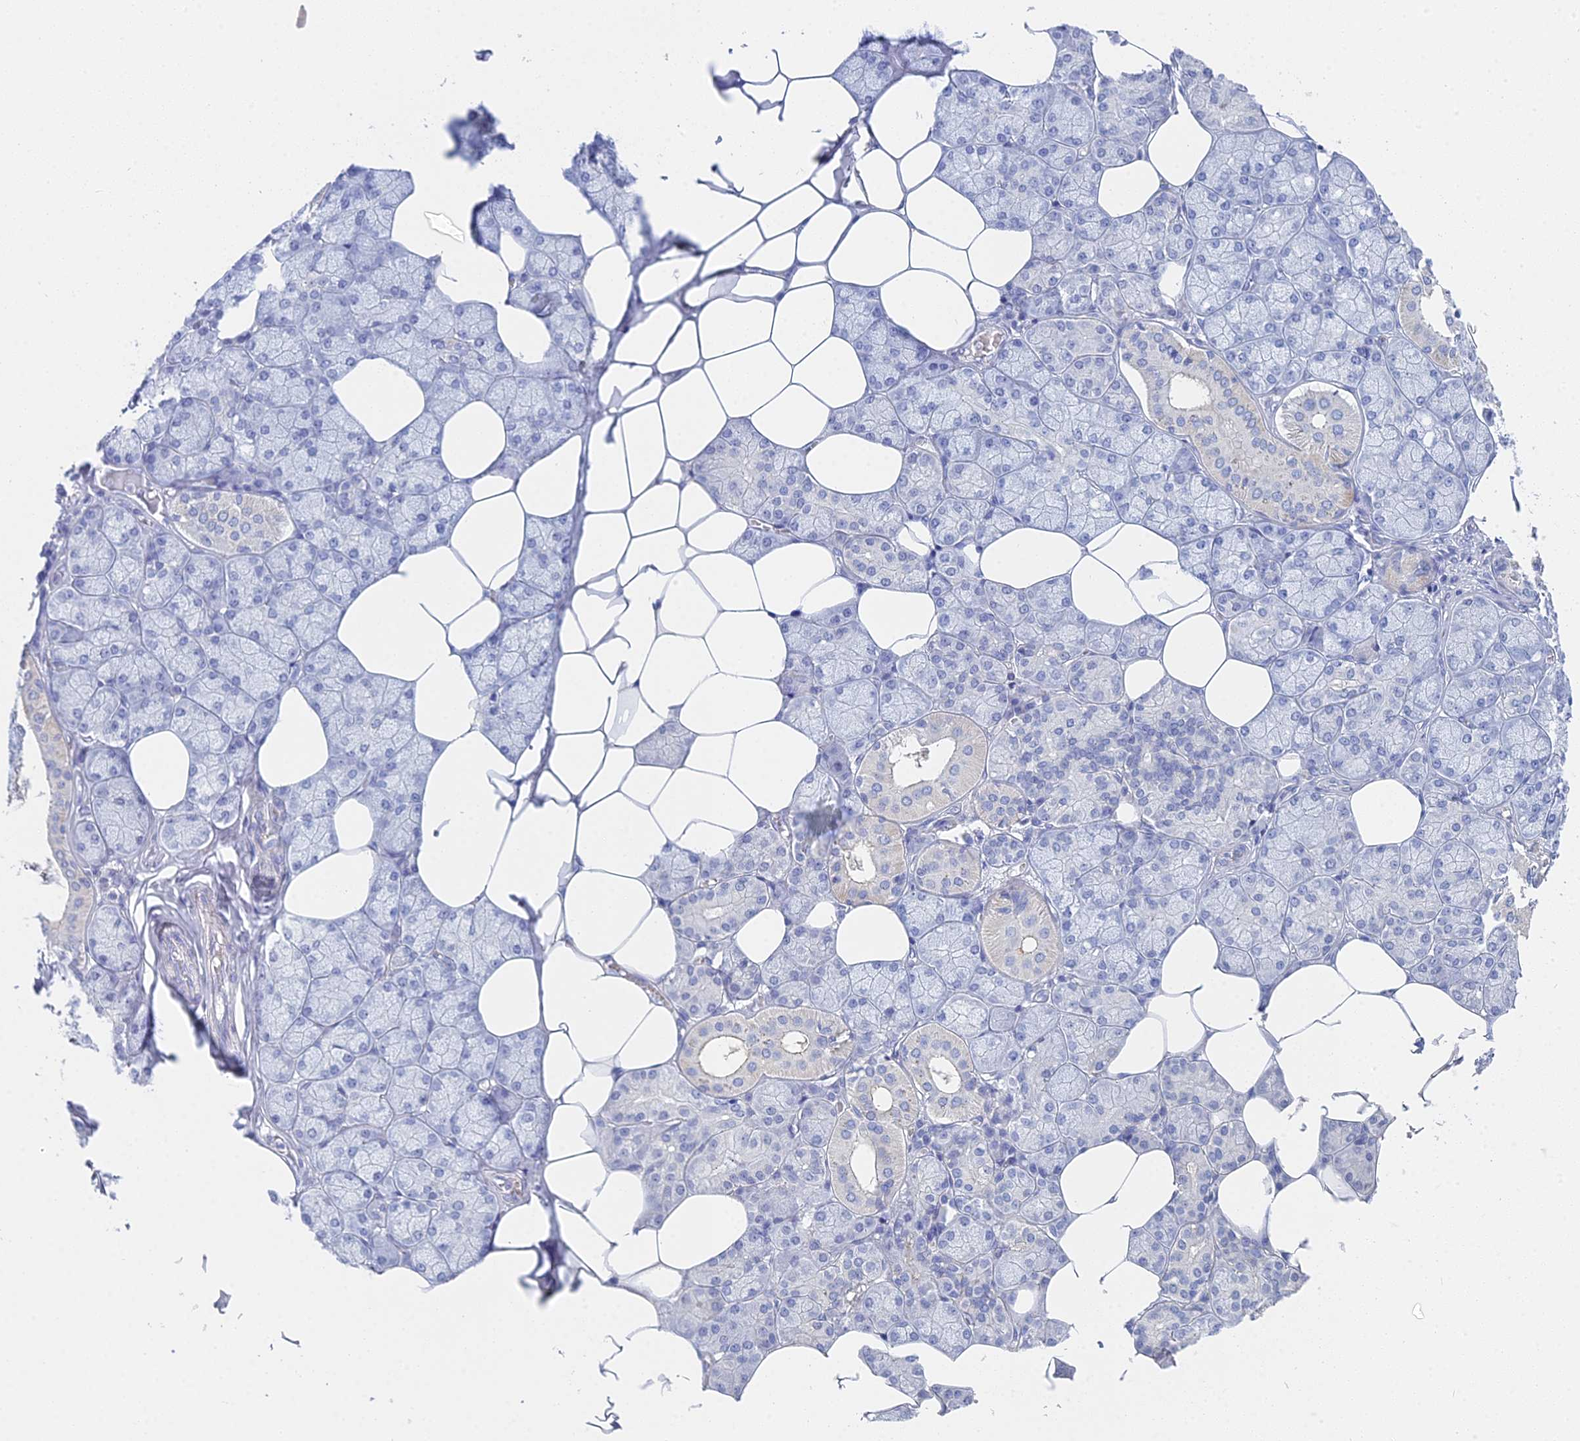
{"staining": {"intensity": "negative", "quantity": "none", "location": "none"}, "tissue": "salivary gland", "cell_type": "Glandular cells", "image_type": "normal", "snomed": [{"axis": "morphology", "description": "Normal tissue, NOS"}, {"axis": "topography", "description": "Salivary gland"}], "caption": "Glandular cells show no significant protein positivity in normal salivary gland. (DAB immunohistochemistry (IHC), high magnification).", "gene": "MCM2", "patient": {"sex": "male", "age": 62}}